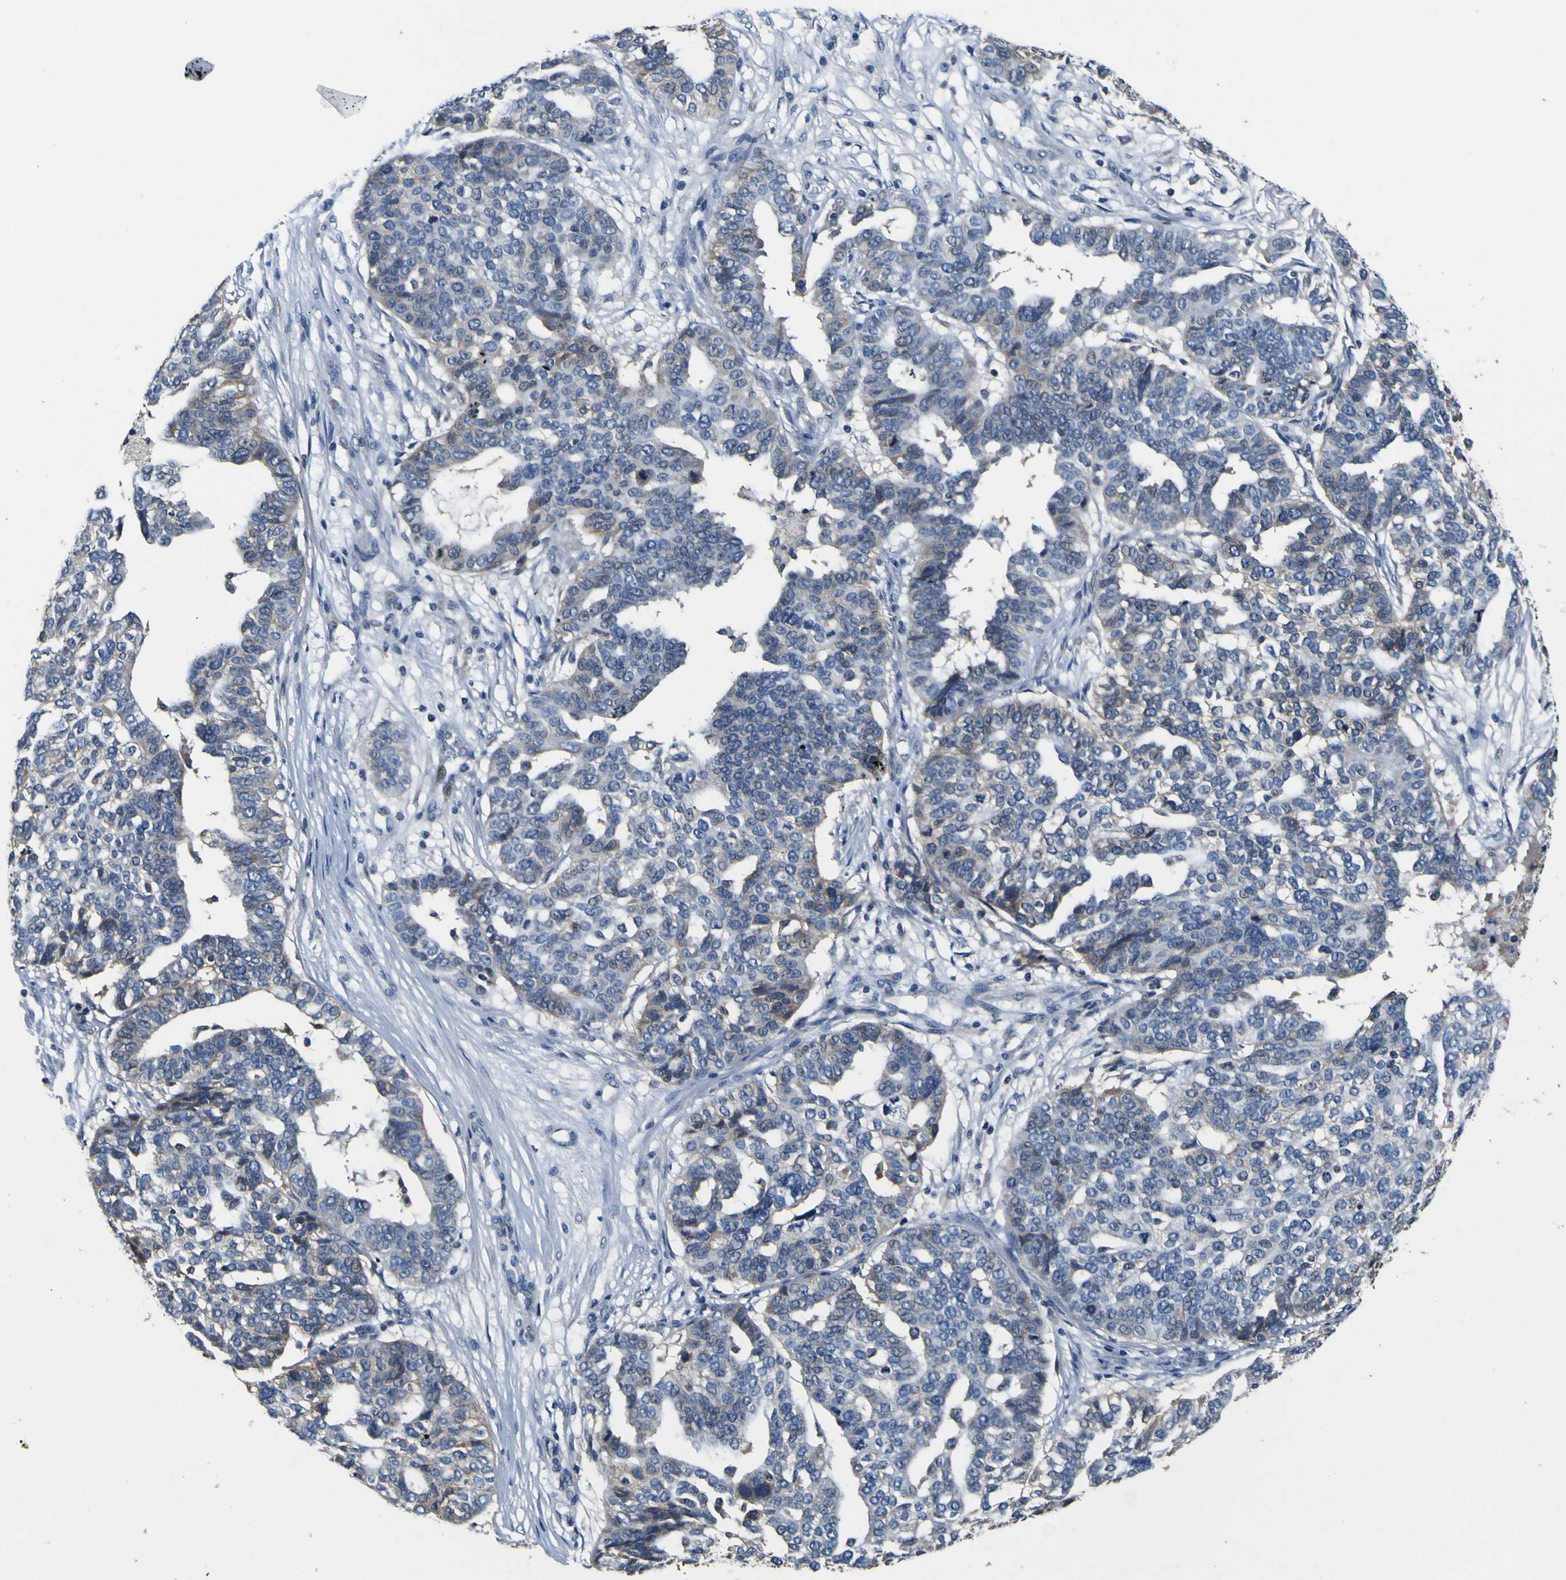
{"staining": {"intensity": "weak", "quantity": "25%-75%", "location": "cytoplasmic/membranous"}, "tissue": "ovarian cancer", "cell_type": "Tumor cells", "image_type": "cancer", "snomed": [{"axis": "morphology", "description": "Cystadenocarcinoma, serous, NOS"}, {"axis": "topography", "description": "Ovary"}], "caption": "Human serous cystadenocarcinoma (ovarian) stained with a brown dye exhibits weak cytoplasmic/membranous positive positivity in about 25%-75% of tumor cells.", "gene": "EPHB4", "patient": {"sex": "female", "age": 59}}